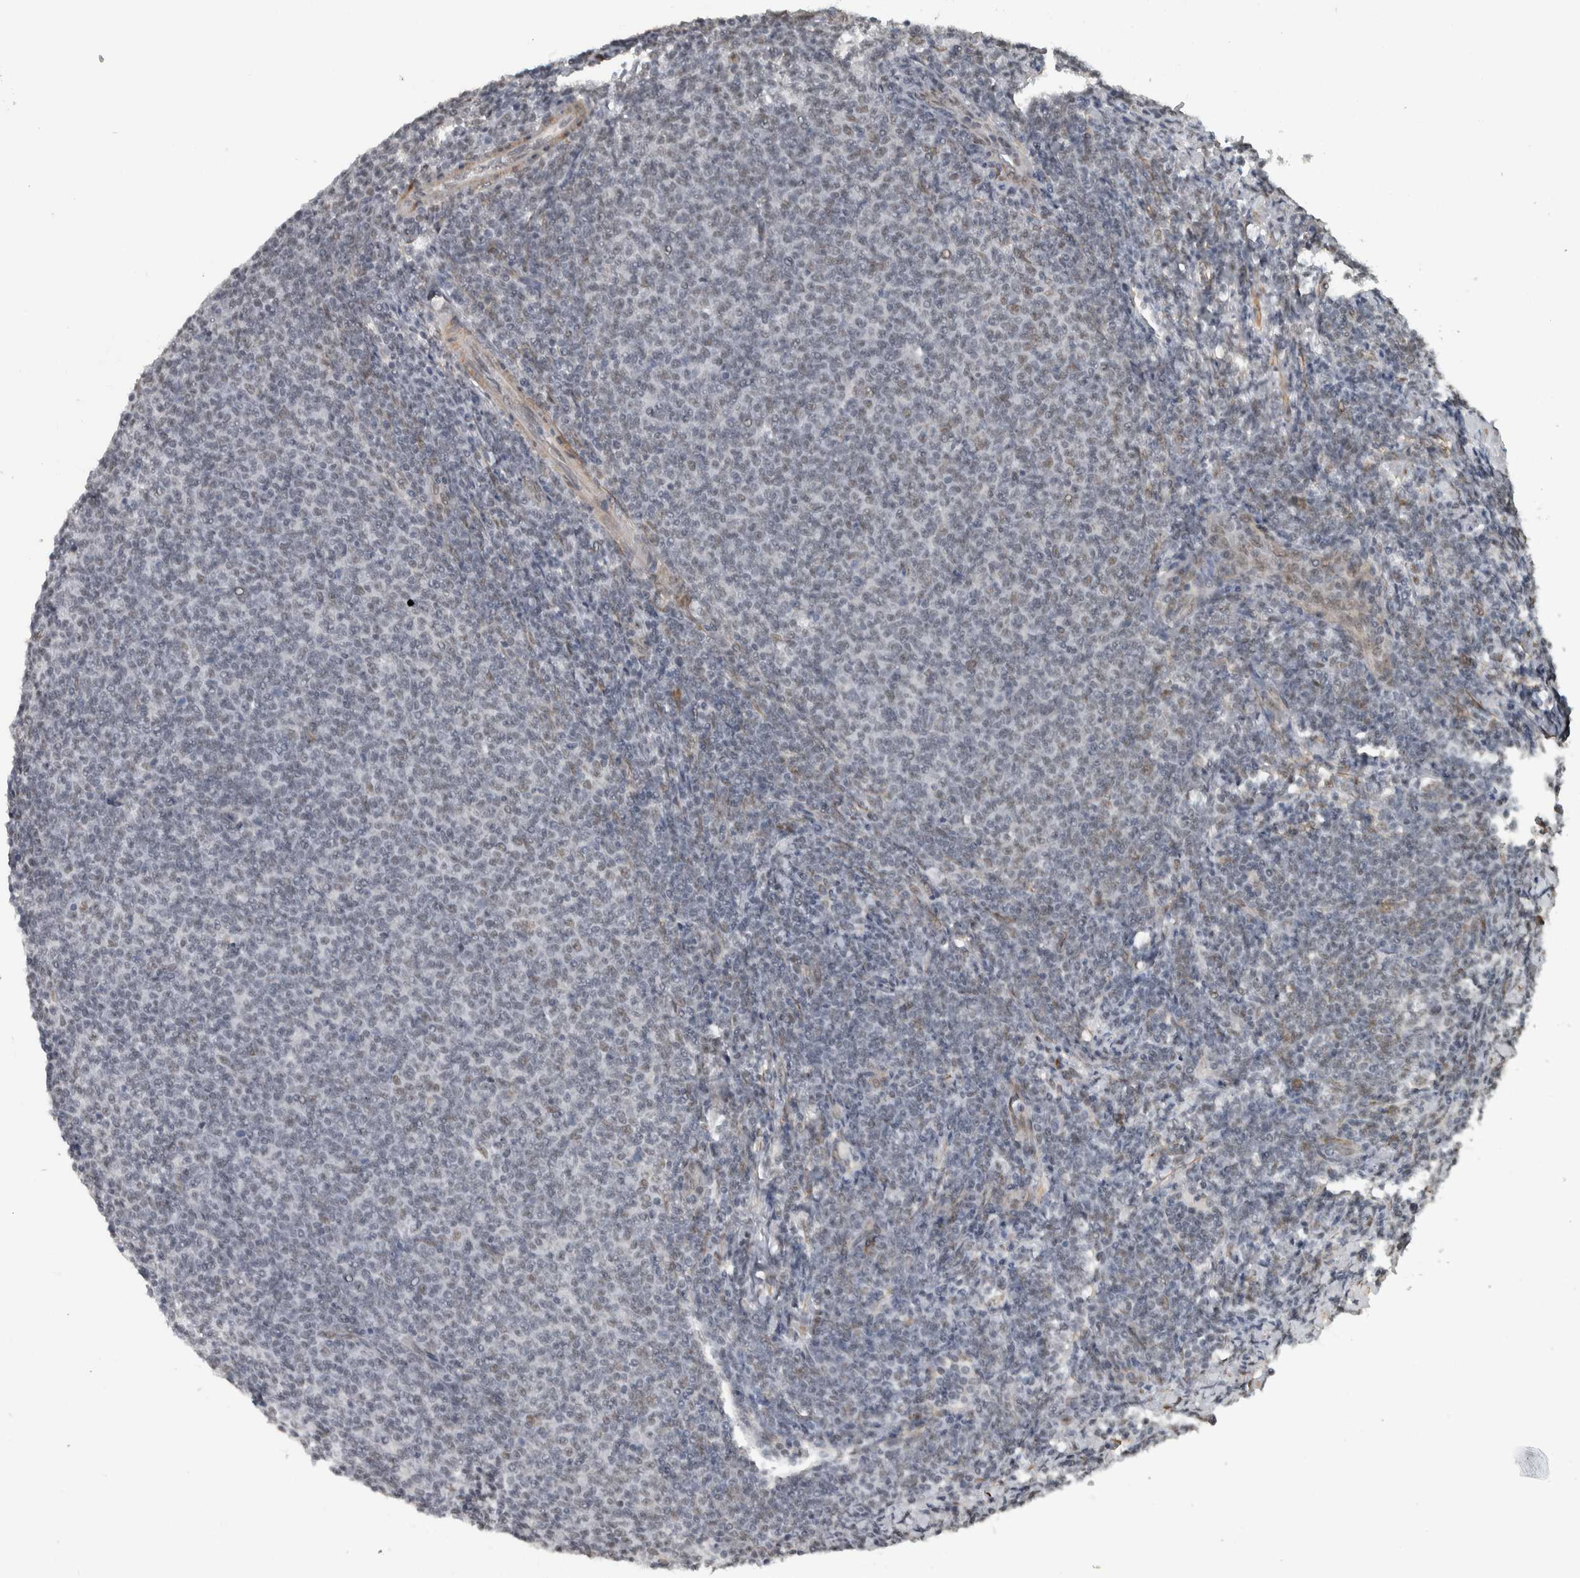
{"staining": {"intensity": "weak", "quantity": "<25%", "location": "nuclear"}, "tissue": "lymphoma", "cell_type": "Tumor cells", "image_type": "cancer", "snomed": [{"axis": "morphology", "description": "Malignant lymphoma, non-Hodgkin's type, Low grade"}, {"axis": "topography", "description": "Lymph node"}], "caption": "Immunohistochemical staining of malignant lymphoma, non-Hodgkin's type (low-grade) displays no significant positivity in tumor cells.", "gene": "DDX42", "patient": {"sex": "male", "age": 66}}